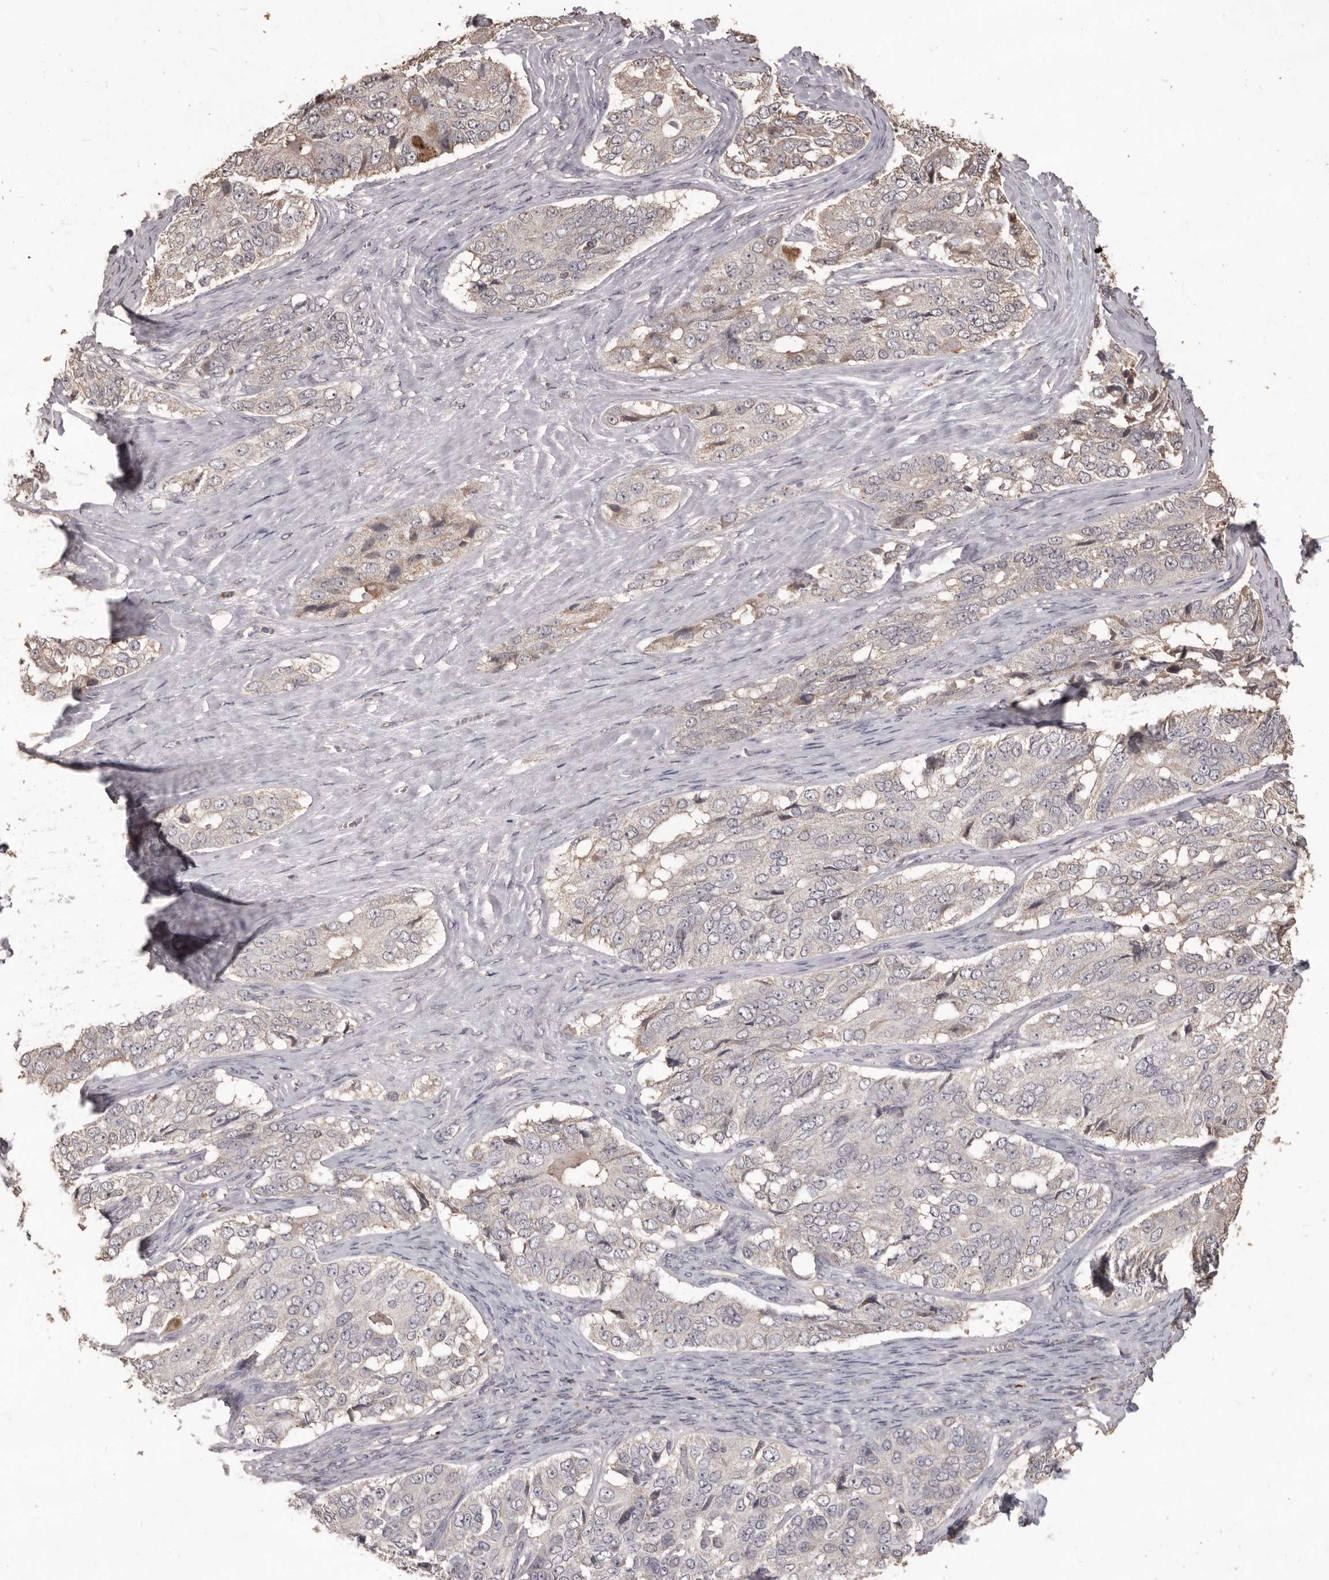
{"staining": {"intensity": "weak", "quantity": "<25%", "location": "cytoplasmic/membranous"}, "tissue": "ovarian cancer", "cell_type": "Tumor cells", "image_type": "cancer", "snomed": [{"axis": "morphology", "description": "Carcinoma, endometroid"}, {"axis": "topography", "description": "Ovary"}], "caption": "A photomicrograph of endometroid carcinoma (ovarian) stained for a protein reveals no brown staining in tumor cells.", "gene": "PRSS27", "patient": {"sex": "female", "age": 51}}